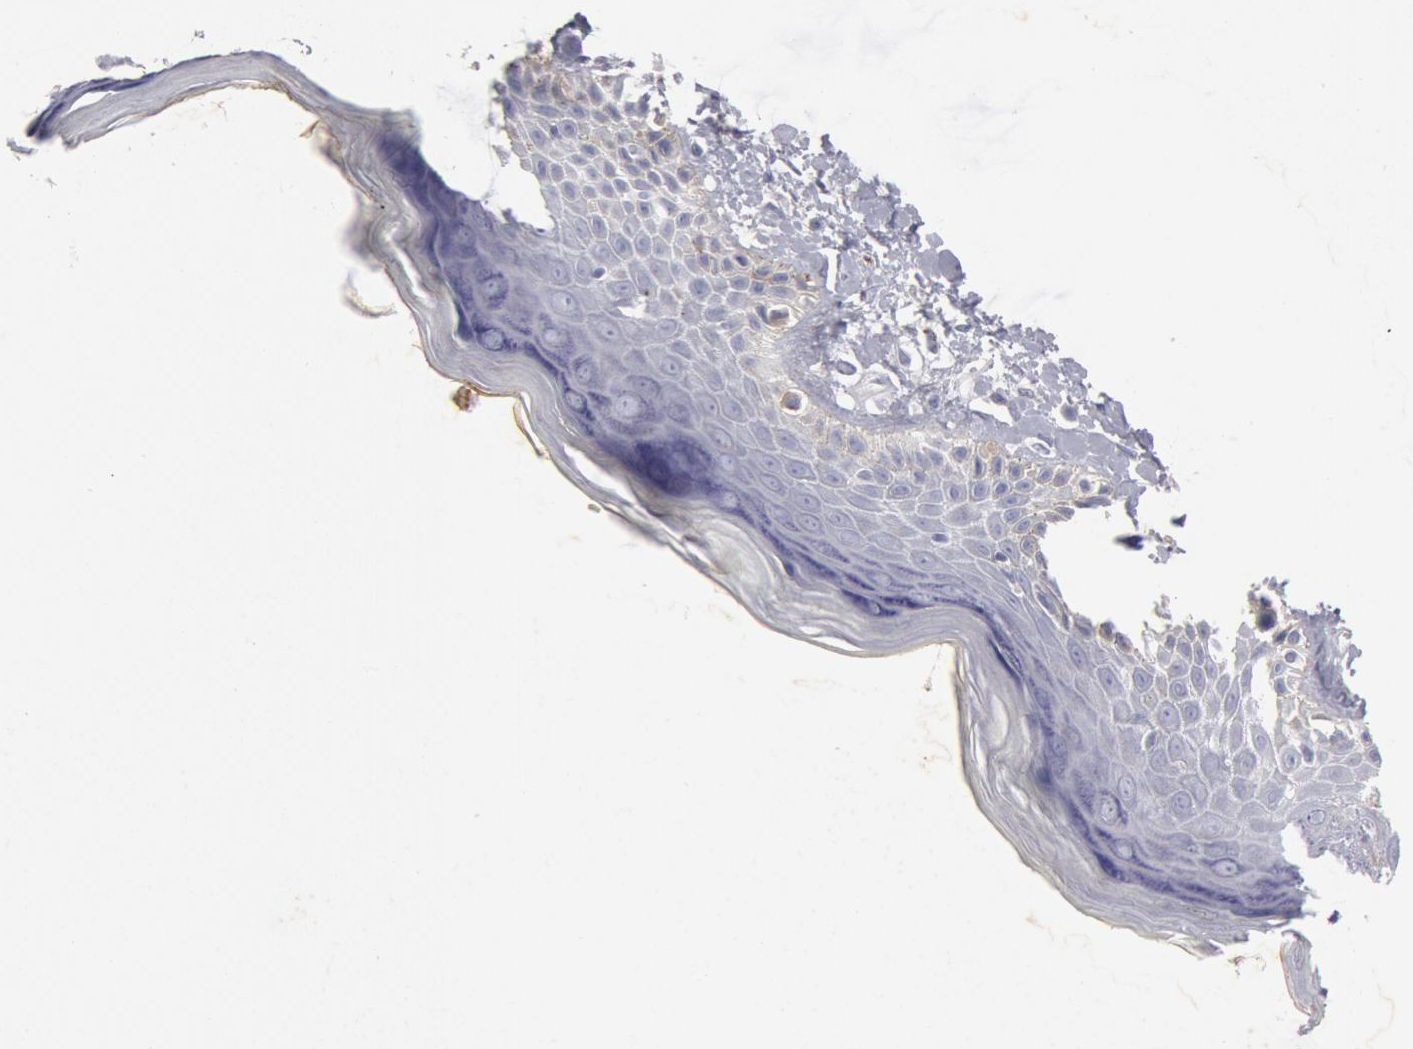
{"staining": {"intensity": "moderate", "quantity": "<25%", "location": "cytoplasmic/membranous"}, "tissue": "skin", "cell_type": "Epidermal cells", "image_type": "normal", "snomed": [{"axis": "morphology", "description": "Normal tissue, NOS"}, {"axis": "topography", "description": "Anal"}], "caption": "Brown immunohistochemical staining in normal skin shows moderate cytoplasmic/membranous staining in about <25% of epidermal cells.", "gene": "FOXA2", "patient": {"sex": "female", "age": 78}}